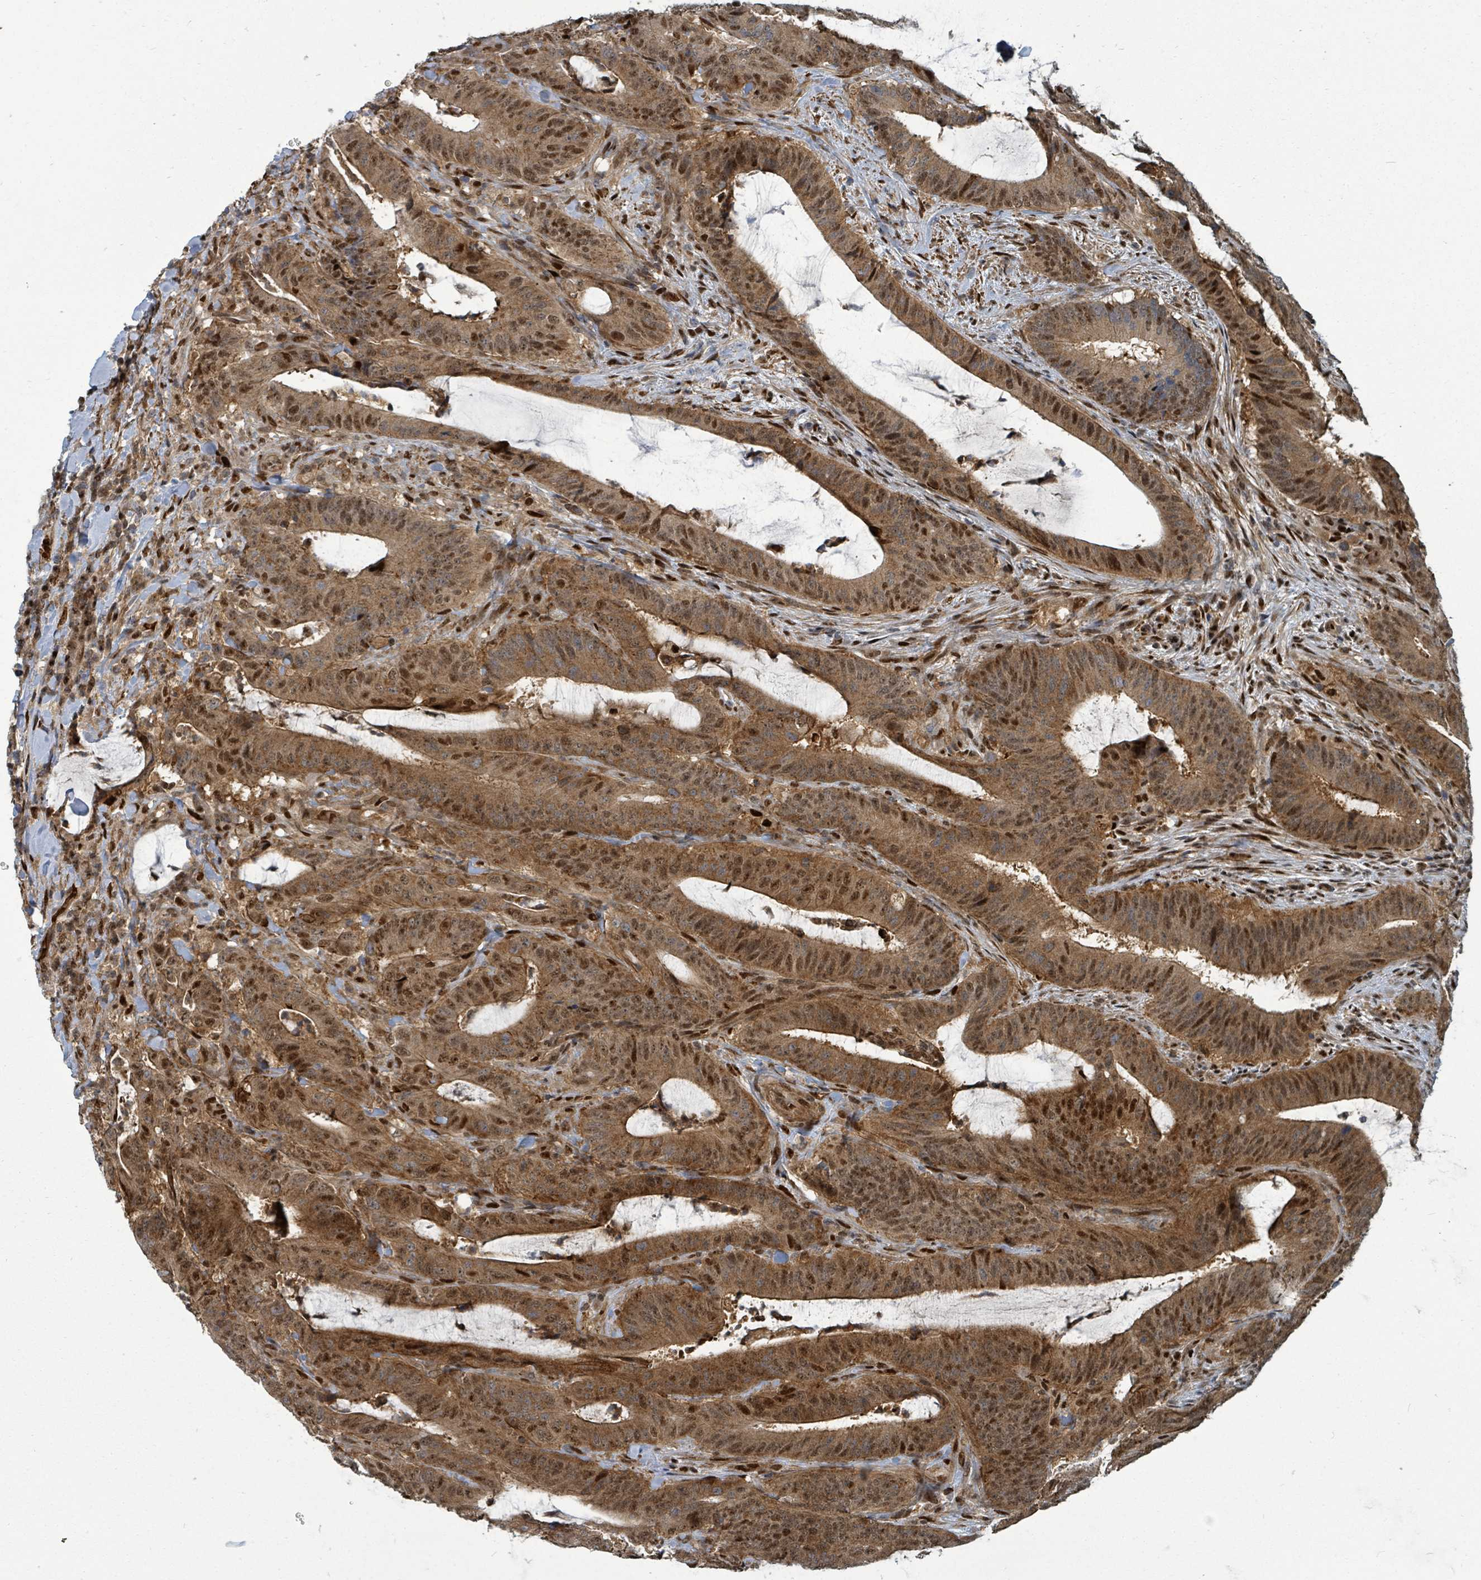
{"staining": {"intensity": "moderate", "quantity": ">75%", "location": "cytoplasmic/membranous,nuclear"}, "tissue": "colorectal cancer", "cell_type": "Tumor cells", "image_type": "cancer", "snomed": [{"axis": "morphology", "description": "Adenocarcinoma, NOS"}, {"axis": "topography", "description": "Colon"}], "caption": "Moderate cytoplasmic/membranous and nuclear protein positivity is identified in approximately >75% of tumor cells in adenocarcinoma (colorectal).", "gene": "TRDMT1", "patient": {"sex": "female", "age": 43}}